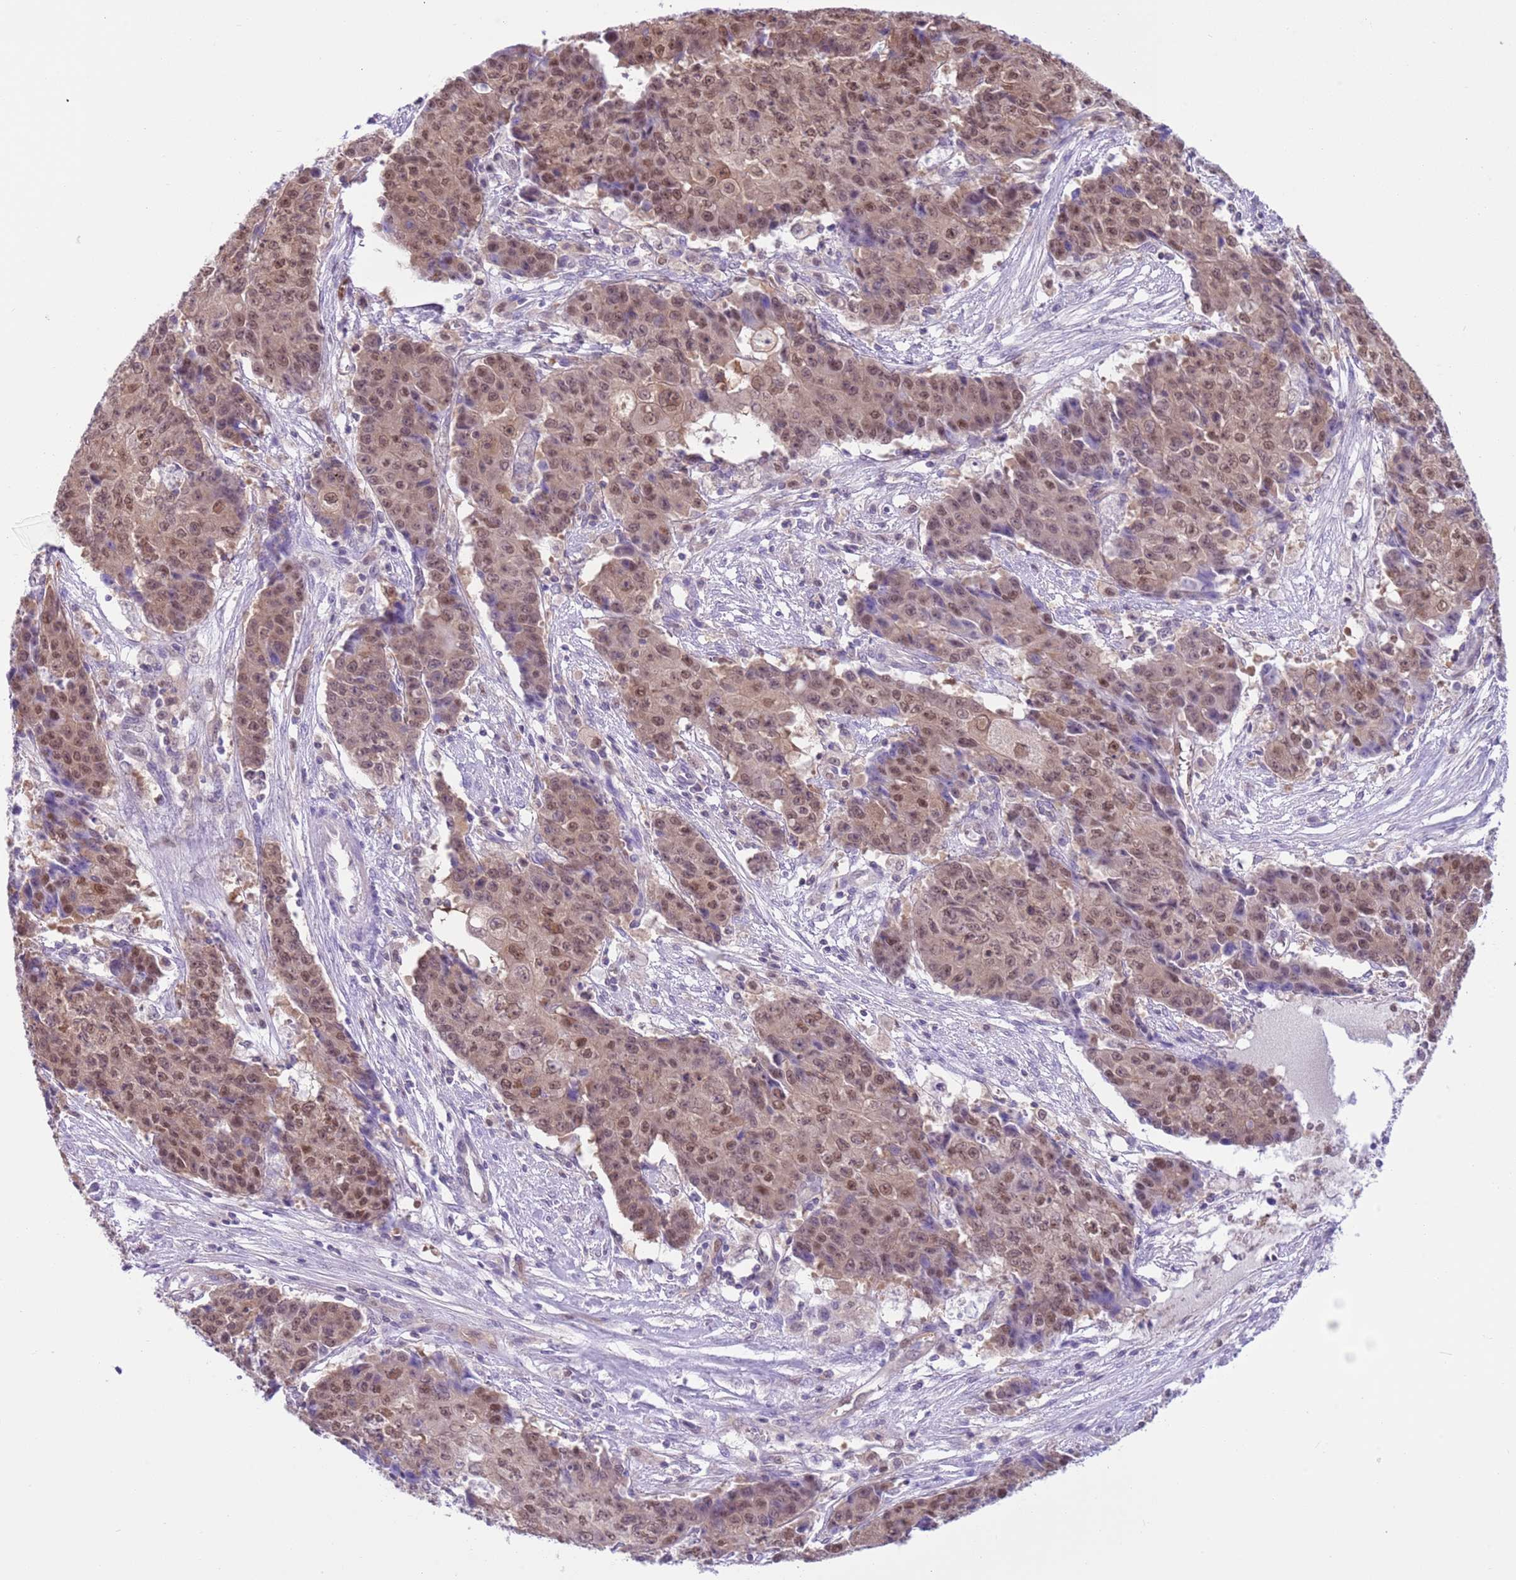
{"staining": {"intensity": "moderate", "quantity": ">75%", "location": "cytoplasmic/membranous,nuclear"}, "tissue": "ovarian cancer", "cell_type": "Tumor cells", "image_type": "cancer", "snomed": [{"axis": "morphology", "description": "Carcinoma, endometroid"}, {"axis": "topography", "description": "Ovary"}], "caption": "Protein analysis of ovarian cancer (endometroid carcinoma) tissue demonstrates moderate cytoplasmic/membranous and nuclear expression in about >75% of tumor cells.", "gene": "DDI2", "patient": {"sex": "female", "age": 42}}